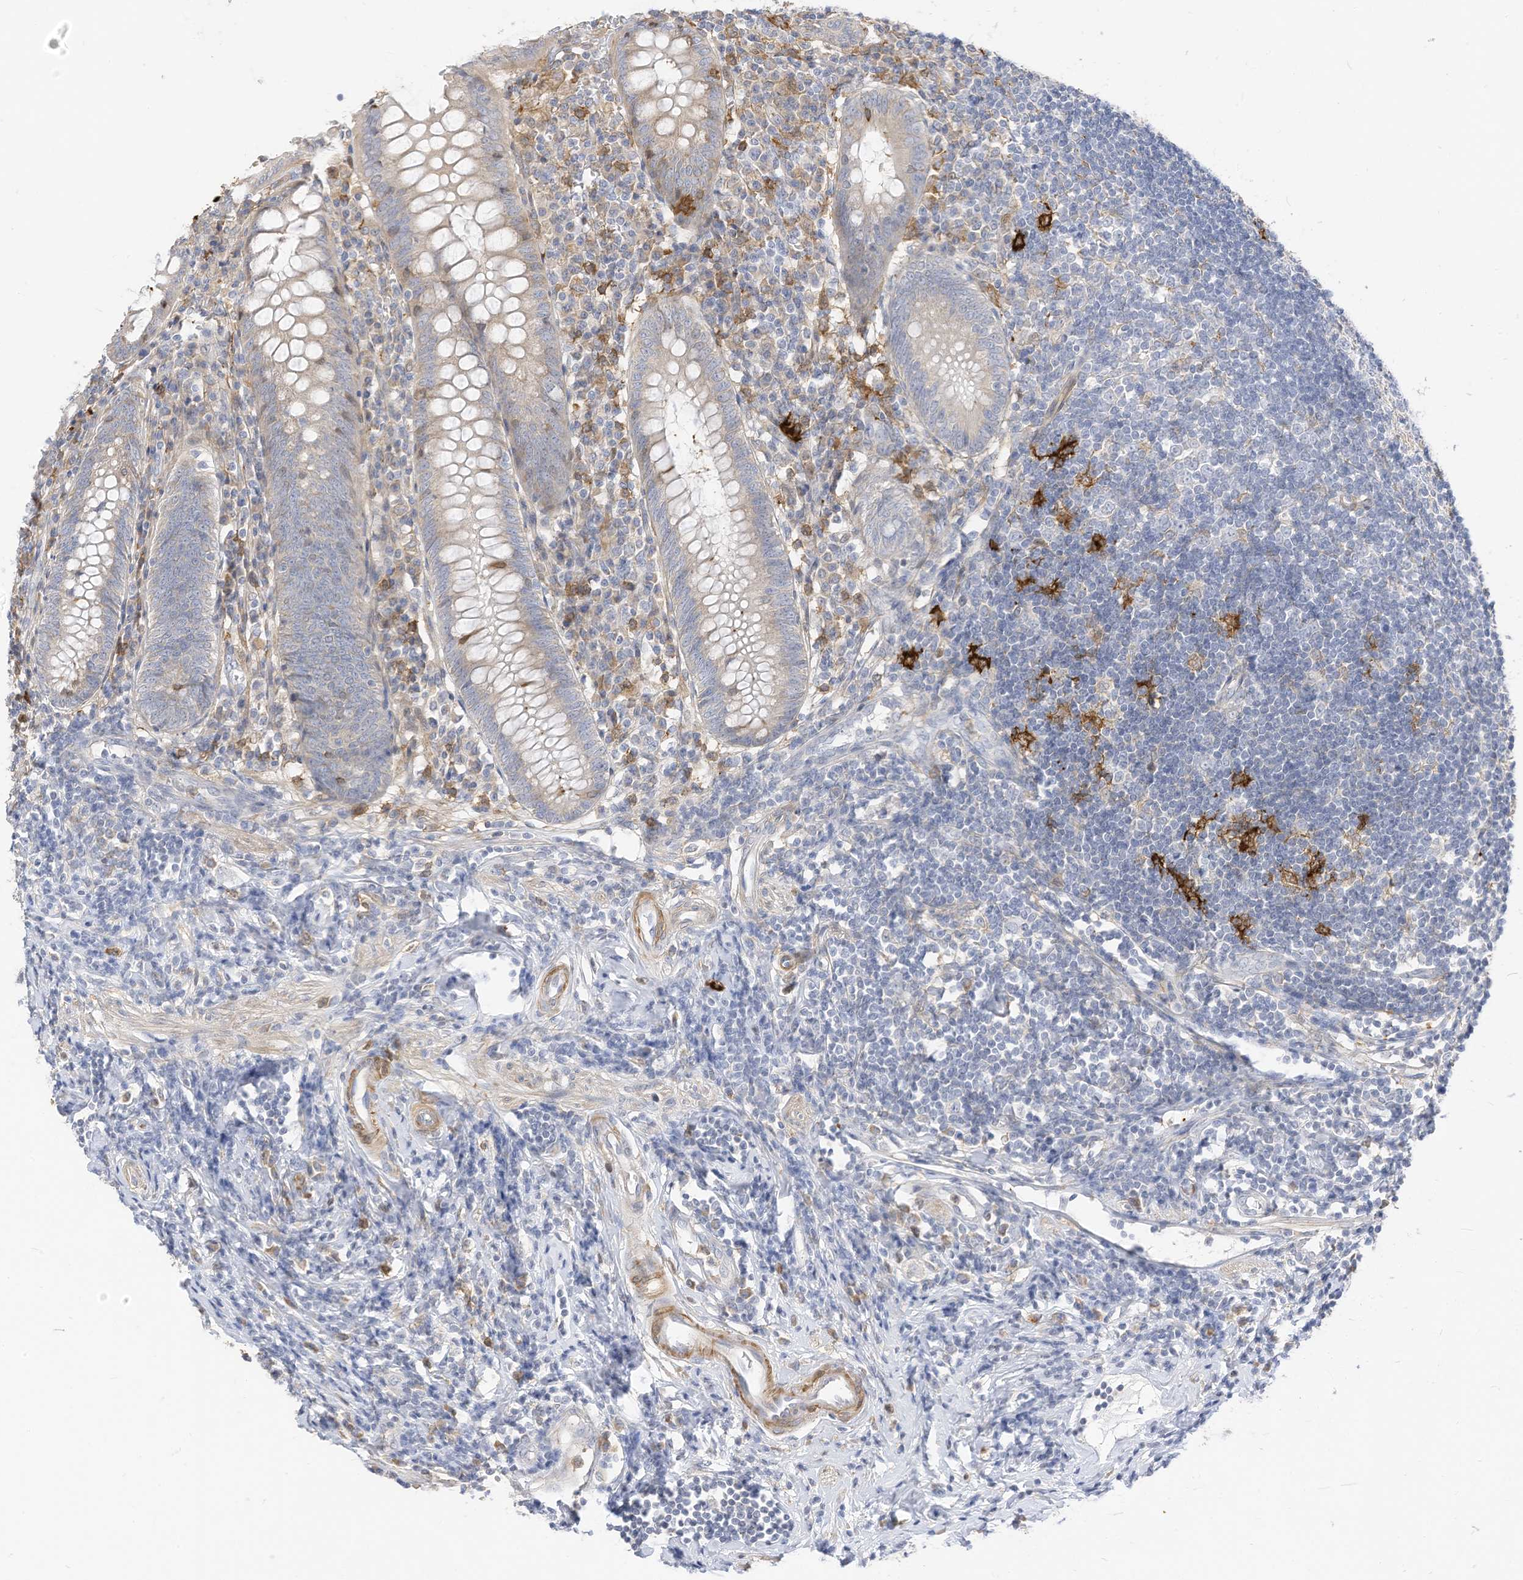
{"staining": {"intensity": "weak", "quantity": "<25%", "location": "cytoplasmic/membranous"}, "tissue": "appendix", "cell_type": "Glandular cells", "image_type": "normal", "snomed": [{"axis": "morphology", "description": "Normal tissue, NOS"}, {"axis": "topography", "description": "Appendix"}], "caption": "DAB (3,3'-diaminobenzidine) immunohistochemical staining of benign human appendix exhibits no significant positivity in glandular cells. (DAB IHC with hematoxylin counter stain).", "gene": "ATP13A1", "patient": {"sex": "female", "age": 54}}